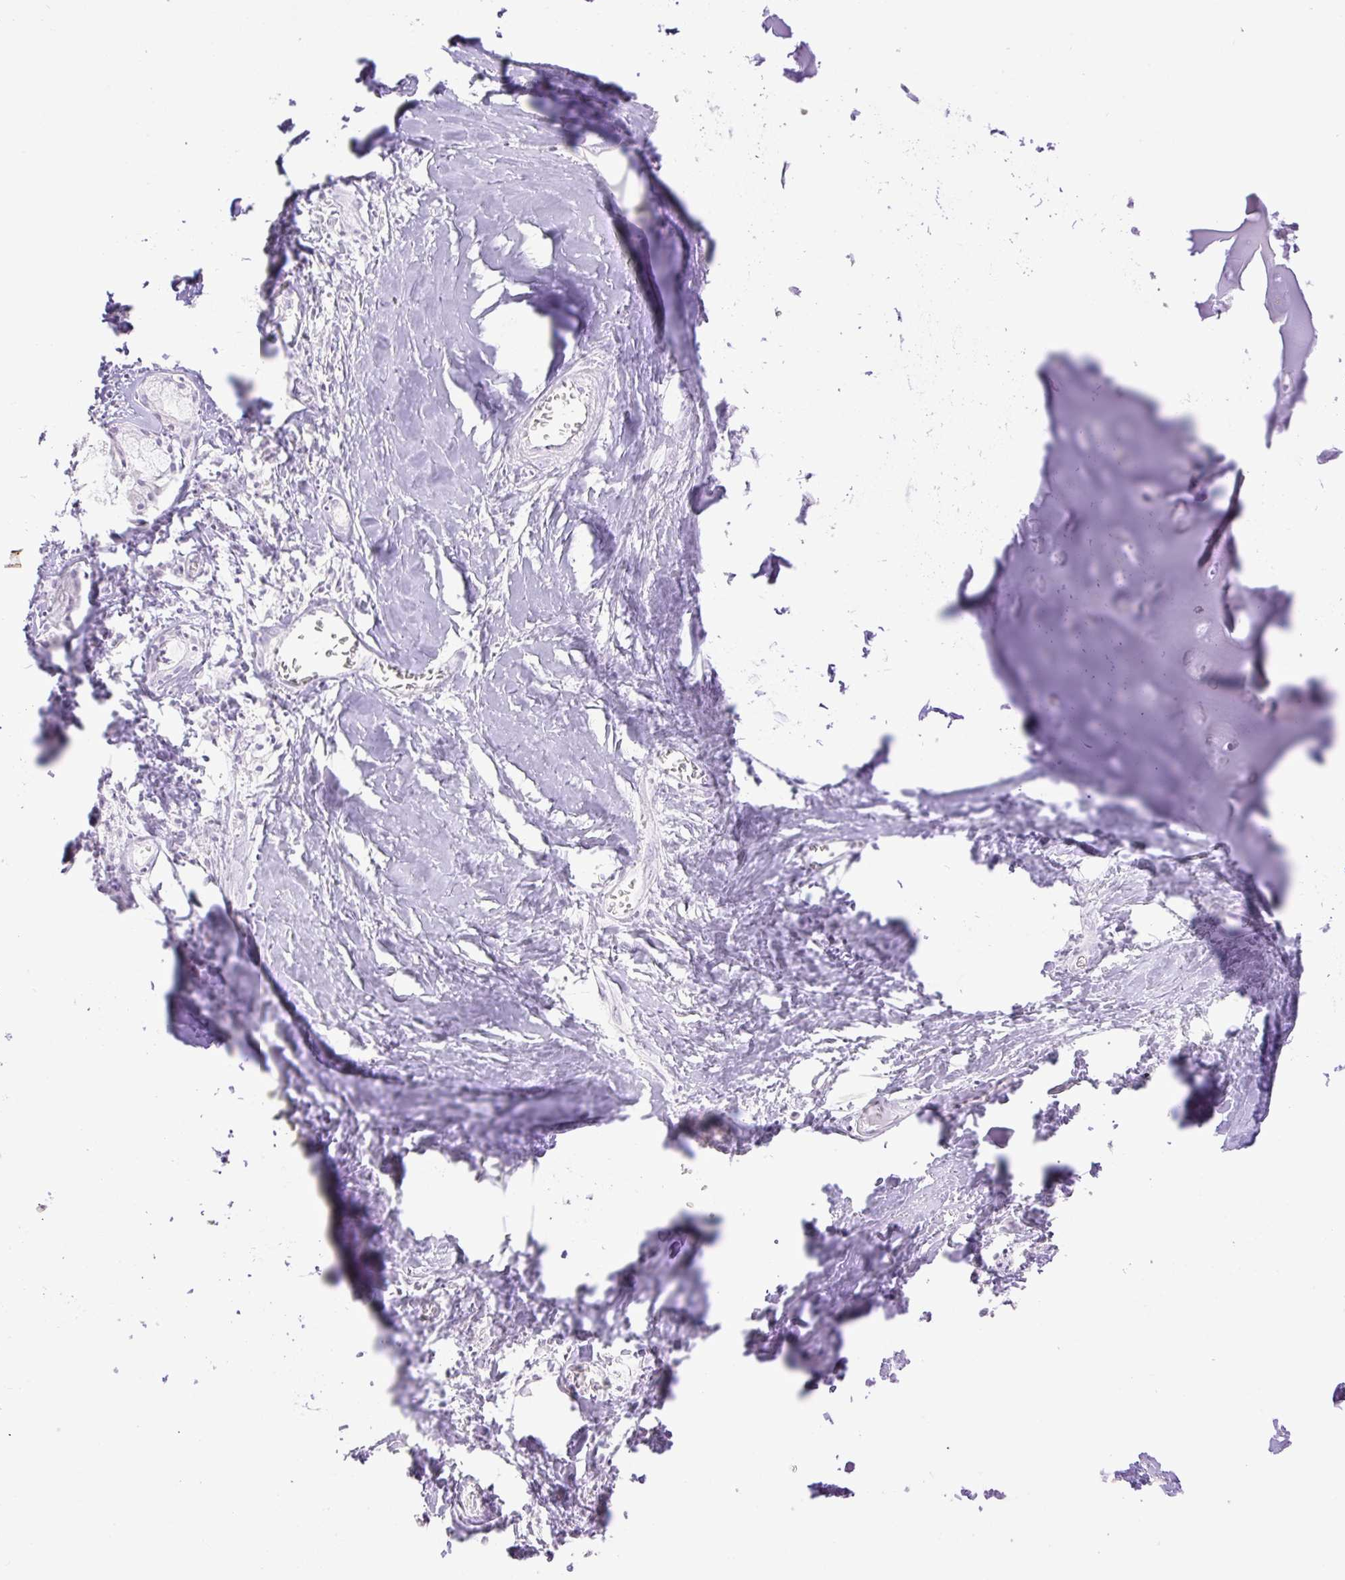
{"staining": {"intensity": "negative", "quantity": "none", "location": "none"}, "tissue": "adipose tissue", "cell_type": "Adipocytes", "image_type": "normal", "snomed": [{"axis": "morphology", "description": "Normal tissue, NOS"}, {"axis": "topography", "description": "Cartilage tissue"}], "caption": "Image shows no protein staining in adipocytes of benign adipose tissue. (DAB (3,3'-diaminobenzidine) immunohistochemistry visualized using brightfield microscopy, high magnification).", "gene": "HABP4", "patient": {"sex": "male", "age": 57}}